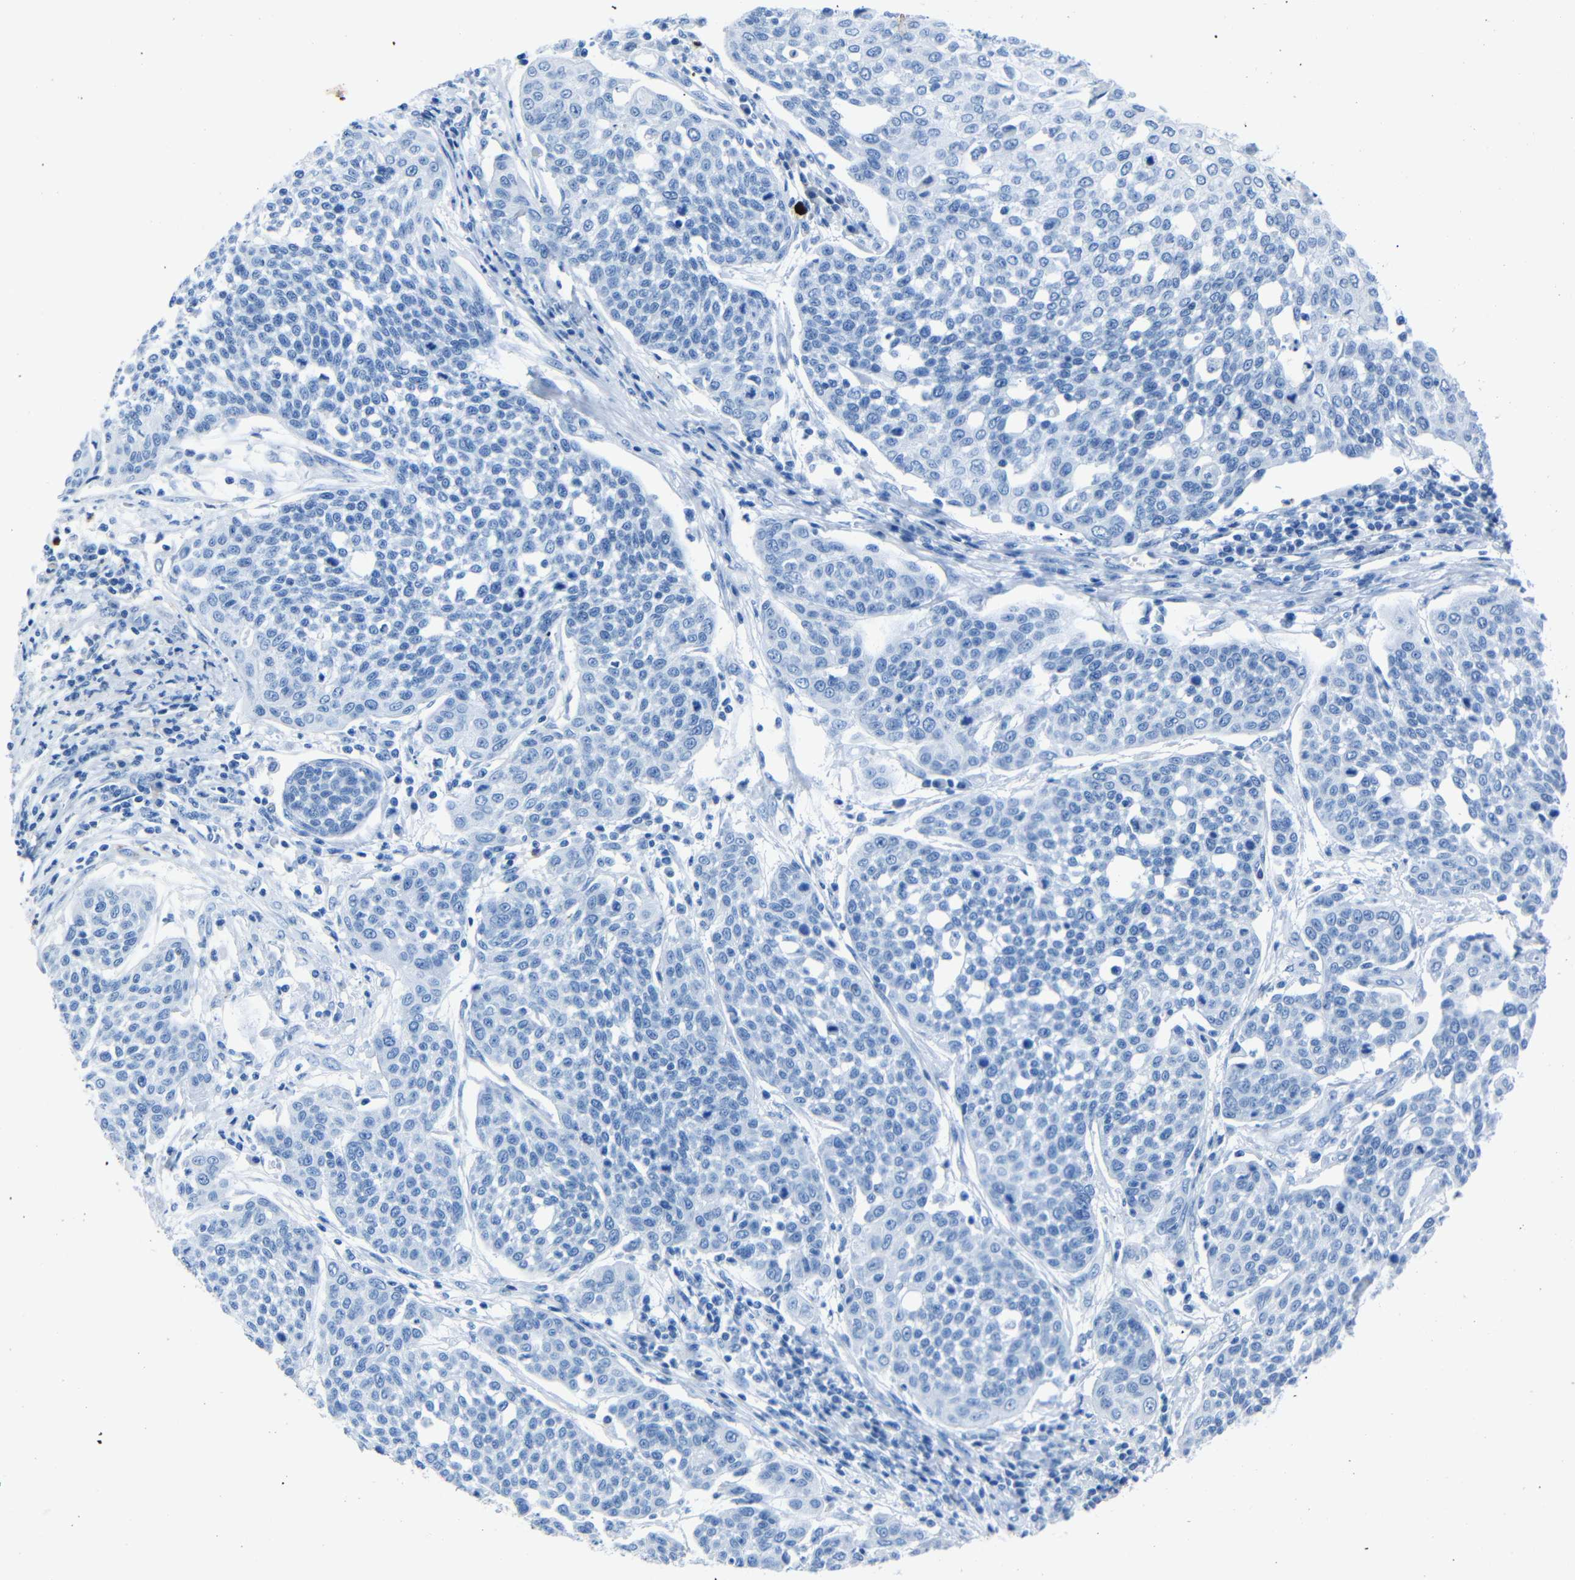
{"staining": {"intensity": "negative", "quantity": "none", "location": "none"}, "tissue": "cervical cancer", "cell_type": "Tumor cells", "image_type": "cancer", "snomed": [{"axis": "morphology", "description": "Squamous cell carcinoma, NOS"}, {"axis": "topography", "description": "Cervix"}], "caption": "Cervical cancer (squamous cell carcinoma) was stained to show a protein in brown. There is no significant staining in tumor cells.", "gene": "CLDN11", "patient": {"sex": "female", "age": 34}}